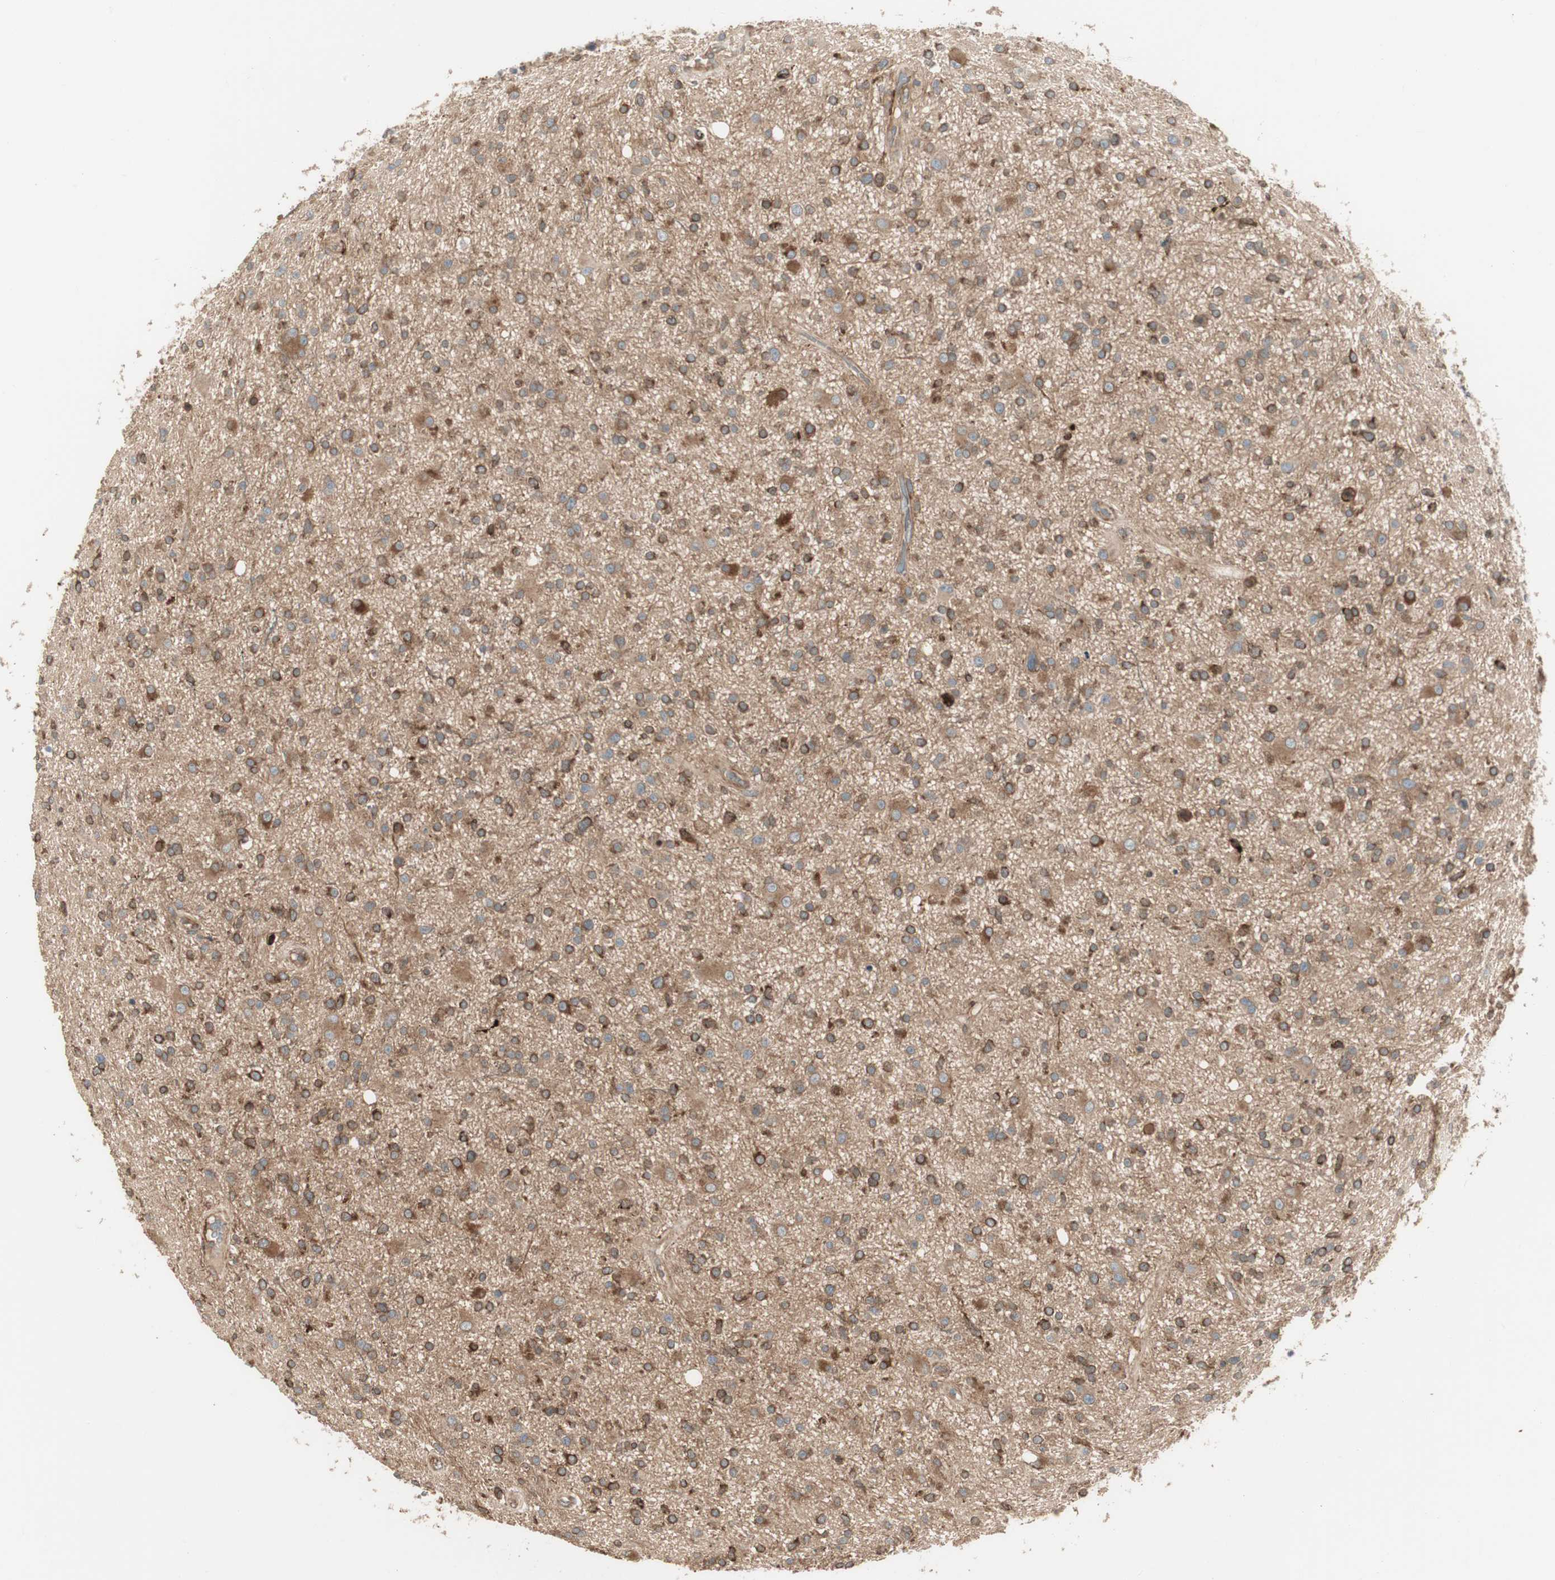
{"staining": {"intensity": "strong", "quantity": ">75%", "location": "cytoplasmic/membranous"}, "tissue": "glioma", "cell_type": "Tumor cells", "image_type": "cancer", "snomed": [{"axis": "morphology", "description": "Glioma, malignant, High grade"}, {"axis": "topography", "description": "Brain"}], "caption": "Glioma stained for a protein (brown) shows strong cytoplasmic/membranous positive staining in approximately >75% of tumor cells.", "gene": "PRKG1", "patient": {"sex": "male", "age": 33}}